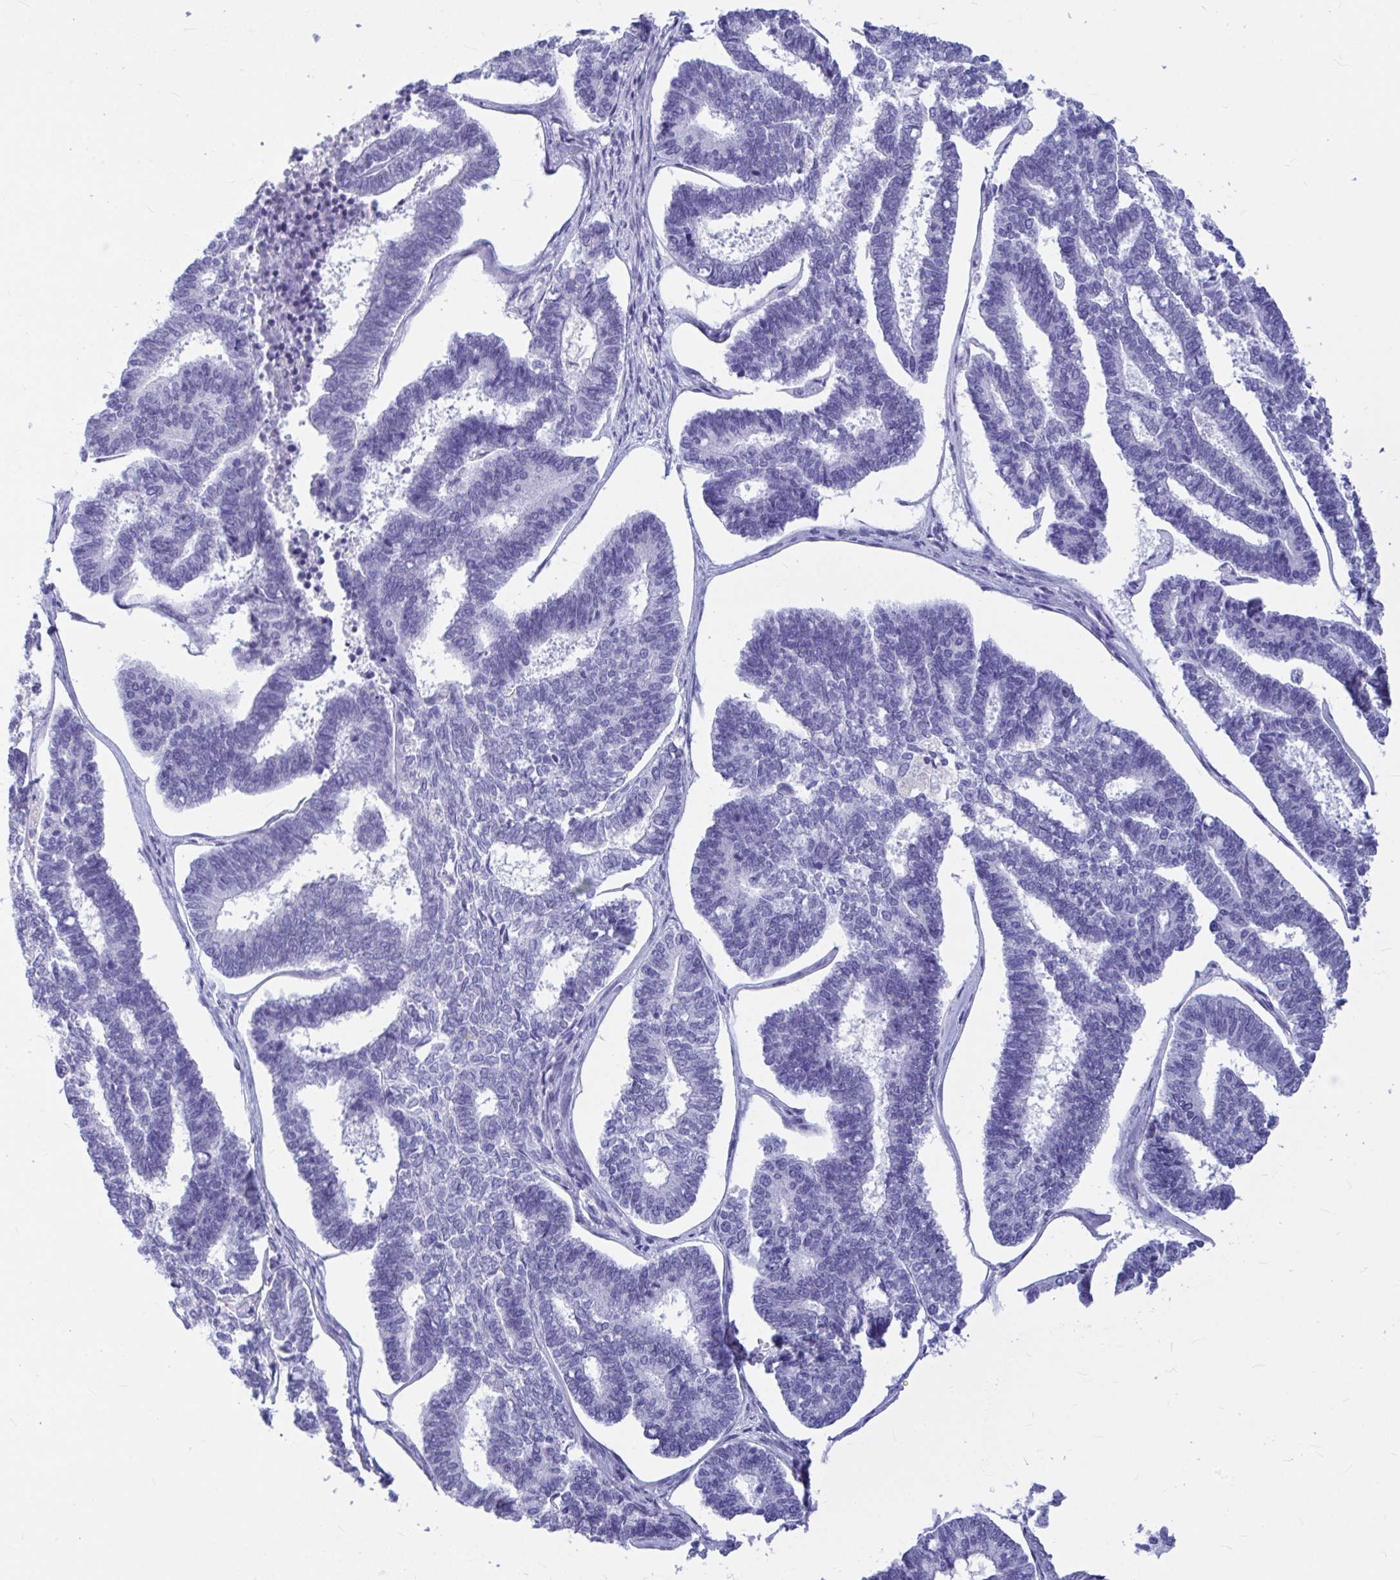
{"staining": {"intensity": "negative", "quantity": "none", "location": "none"}, "tissue": "endometrial cancer", "cell_type": "Tumor cells", "image_type": "cancer", "snomed": [{"axis": "morphology", "description": "Adenocarcinoma, NOS"}, {"axis": "topography", "description": "Endometrium"}], "caption": "DAB (3,3'-diaminobenzidine) immunohistochemical staining of human endometrial adenocarcinoma shows no significant positivity in tumor cells.", "gene": "OR5J2", "patient": {"sex": "female", "age": 70}}